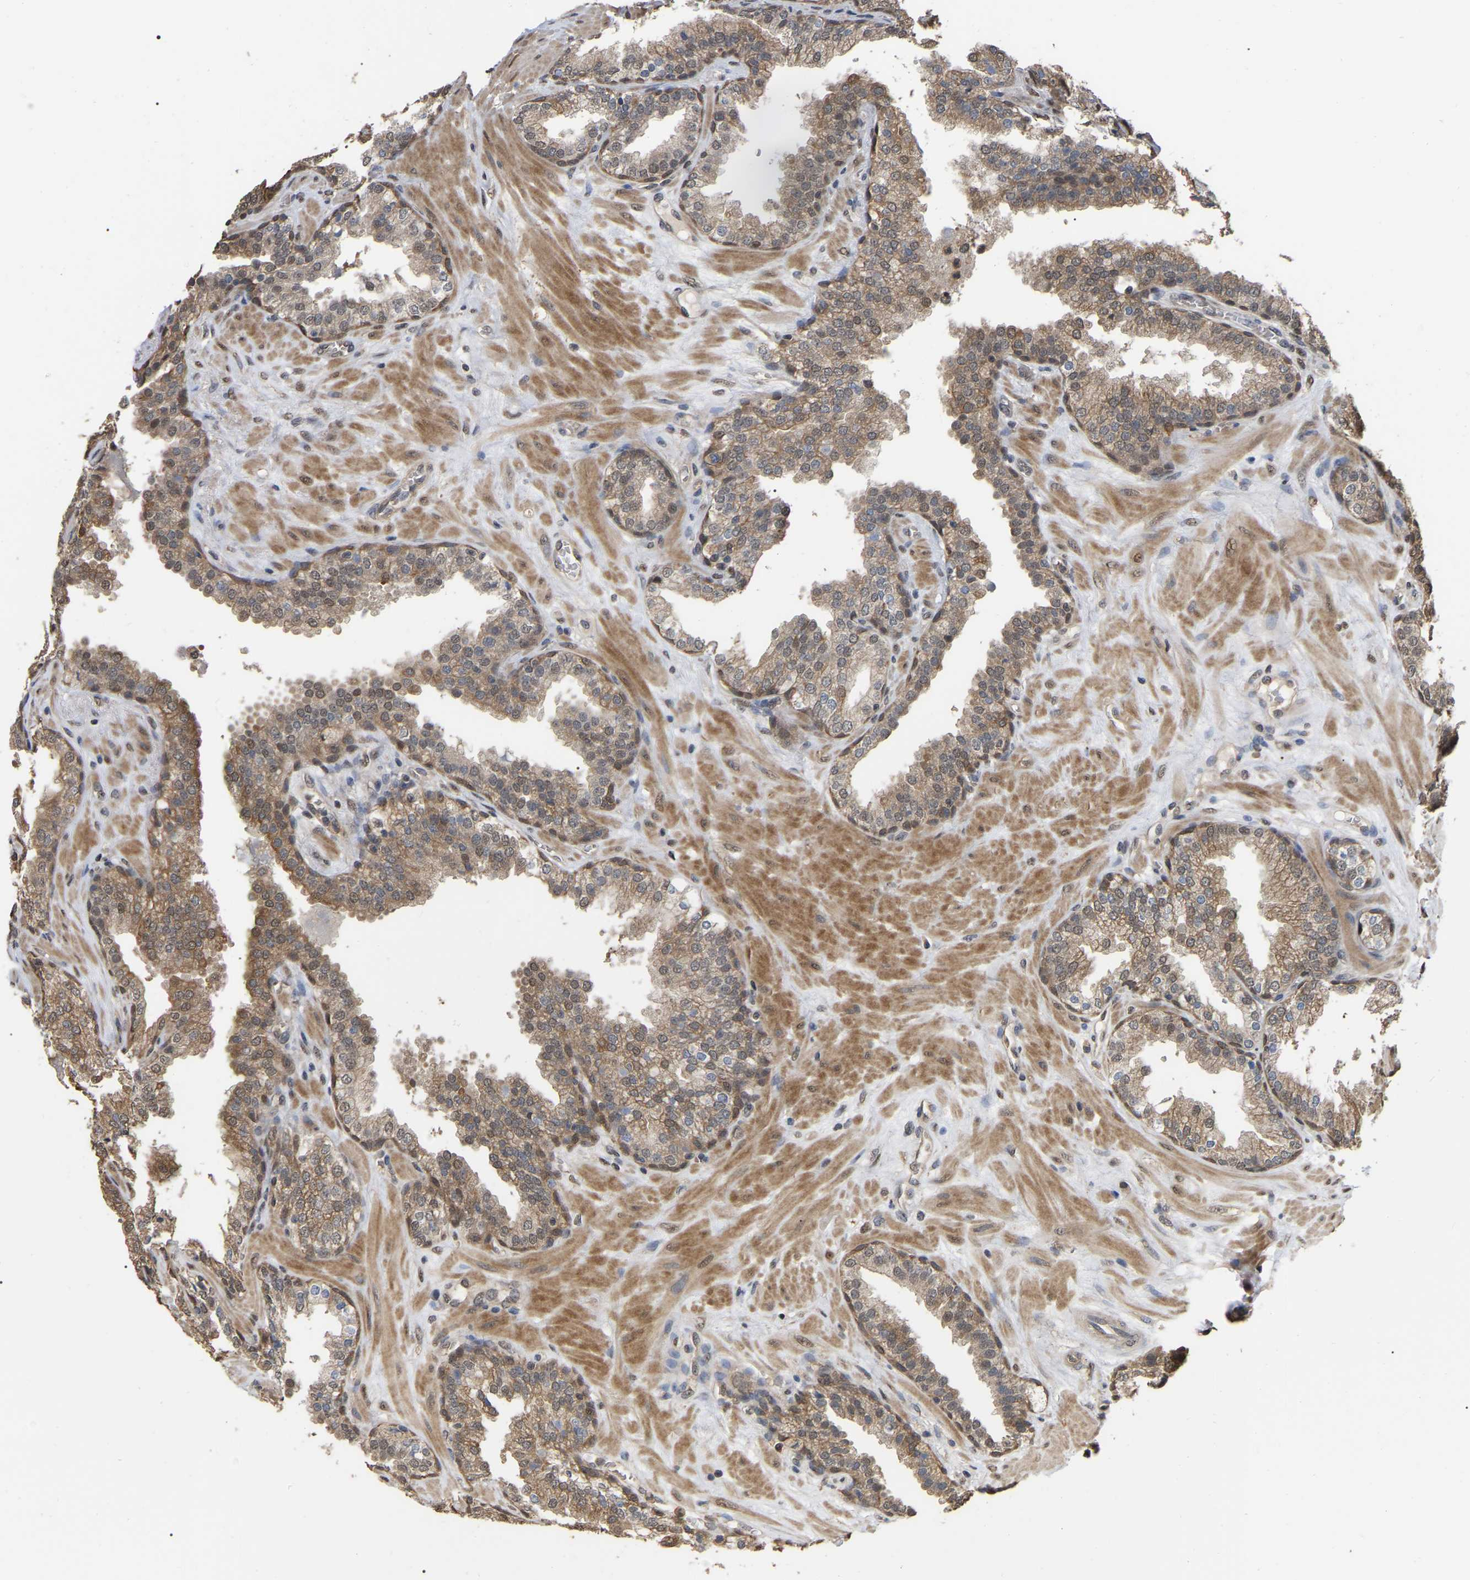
{"staining": {"intensity": "moderate", "quantity": ">75%", "location": "cytoplasmic/membranous"}, "tissue": "prostate", "cell_type": "Glandular cells", "image_type": "normal", "snomed": [{"axis": "morphology", "description": "Normal tissue, NOS"}, {"axis": "topography", "description": "Prostate"}], "caption": "A histopathology image of human prostate stained for a protein reveals moderate cytoplasmic/membranous brown staining in glandular cells.", "gene": "FAM219A", "patient": {"sex": "male", "age": 51}}